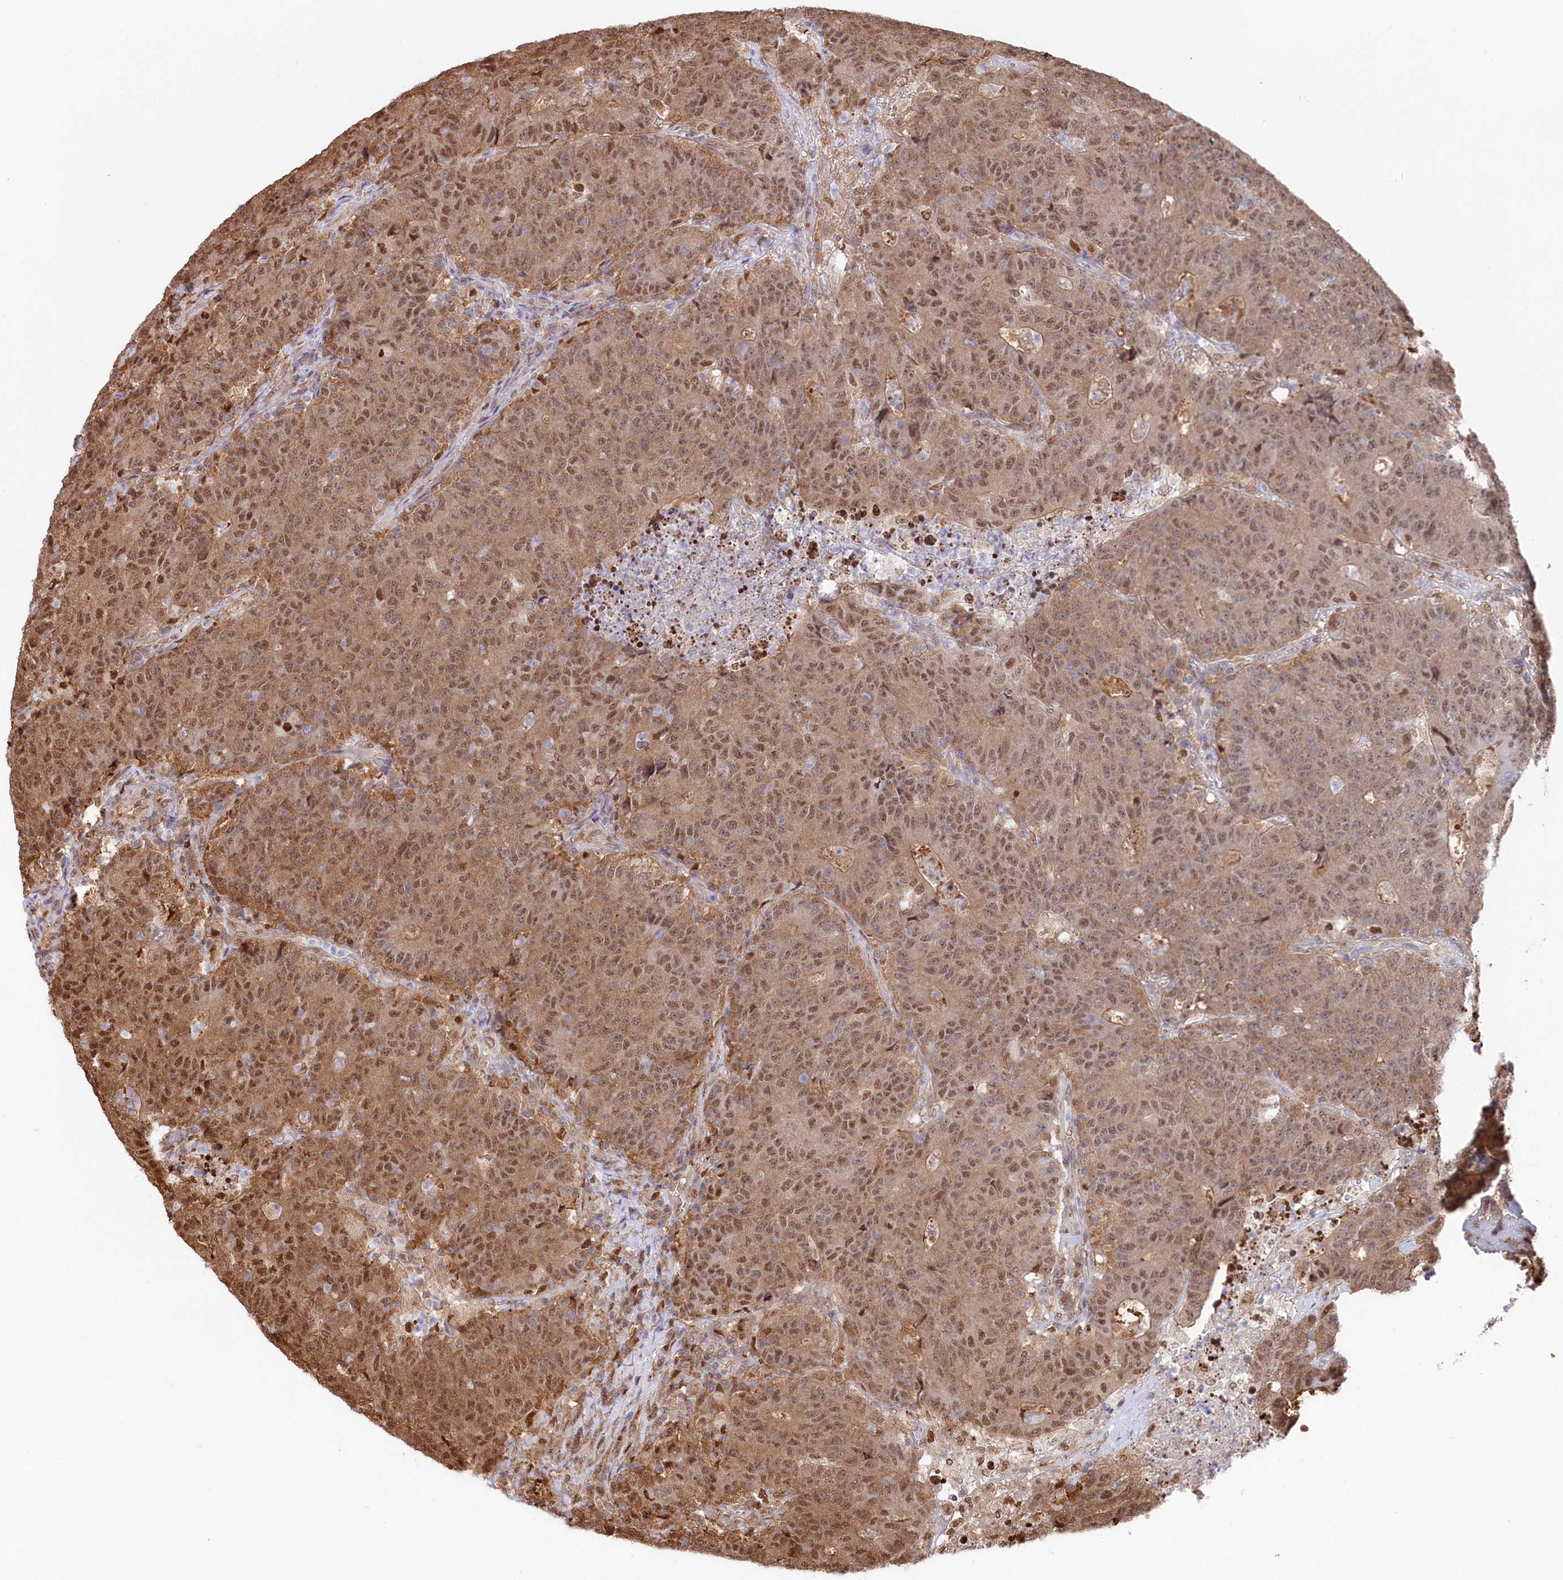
{"staining": {"intensity": "moderate", "quantity": ">75%", "location": "cytoplasmic/membranous,nuclear"}, "tissue": "colorectal cancer", "cell_type": "Tumor cells", "image_type": "cancer", "snomed": [{"axis": "morphology", "description": "Adenocarcinoma, NOS"}, {"axis": "topography", "description": "Colon"}], "caption": "Human colorectal cancer (adenocarcinoma) stained for a protein (brown) shows moderate cytoplasmic/membranous and nuclear positive positivity in about >75% of tumor cells.", "gene": "PSMA1", "patient": {"sex": "female", "age": 75}}